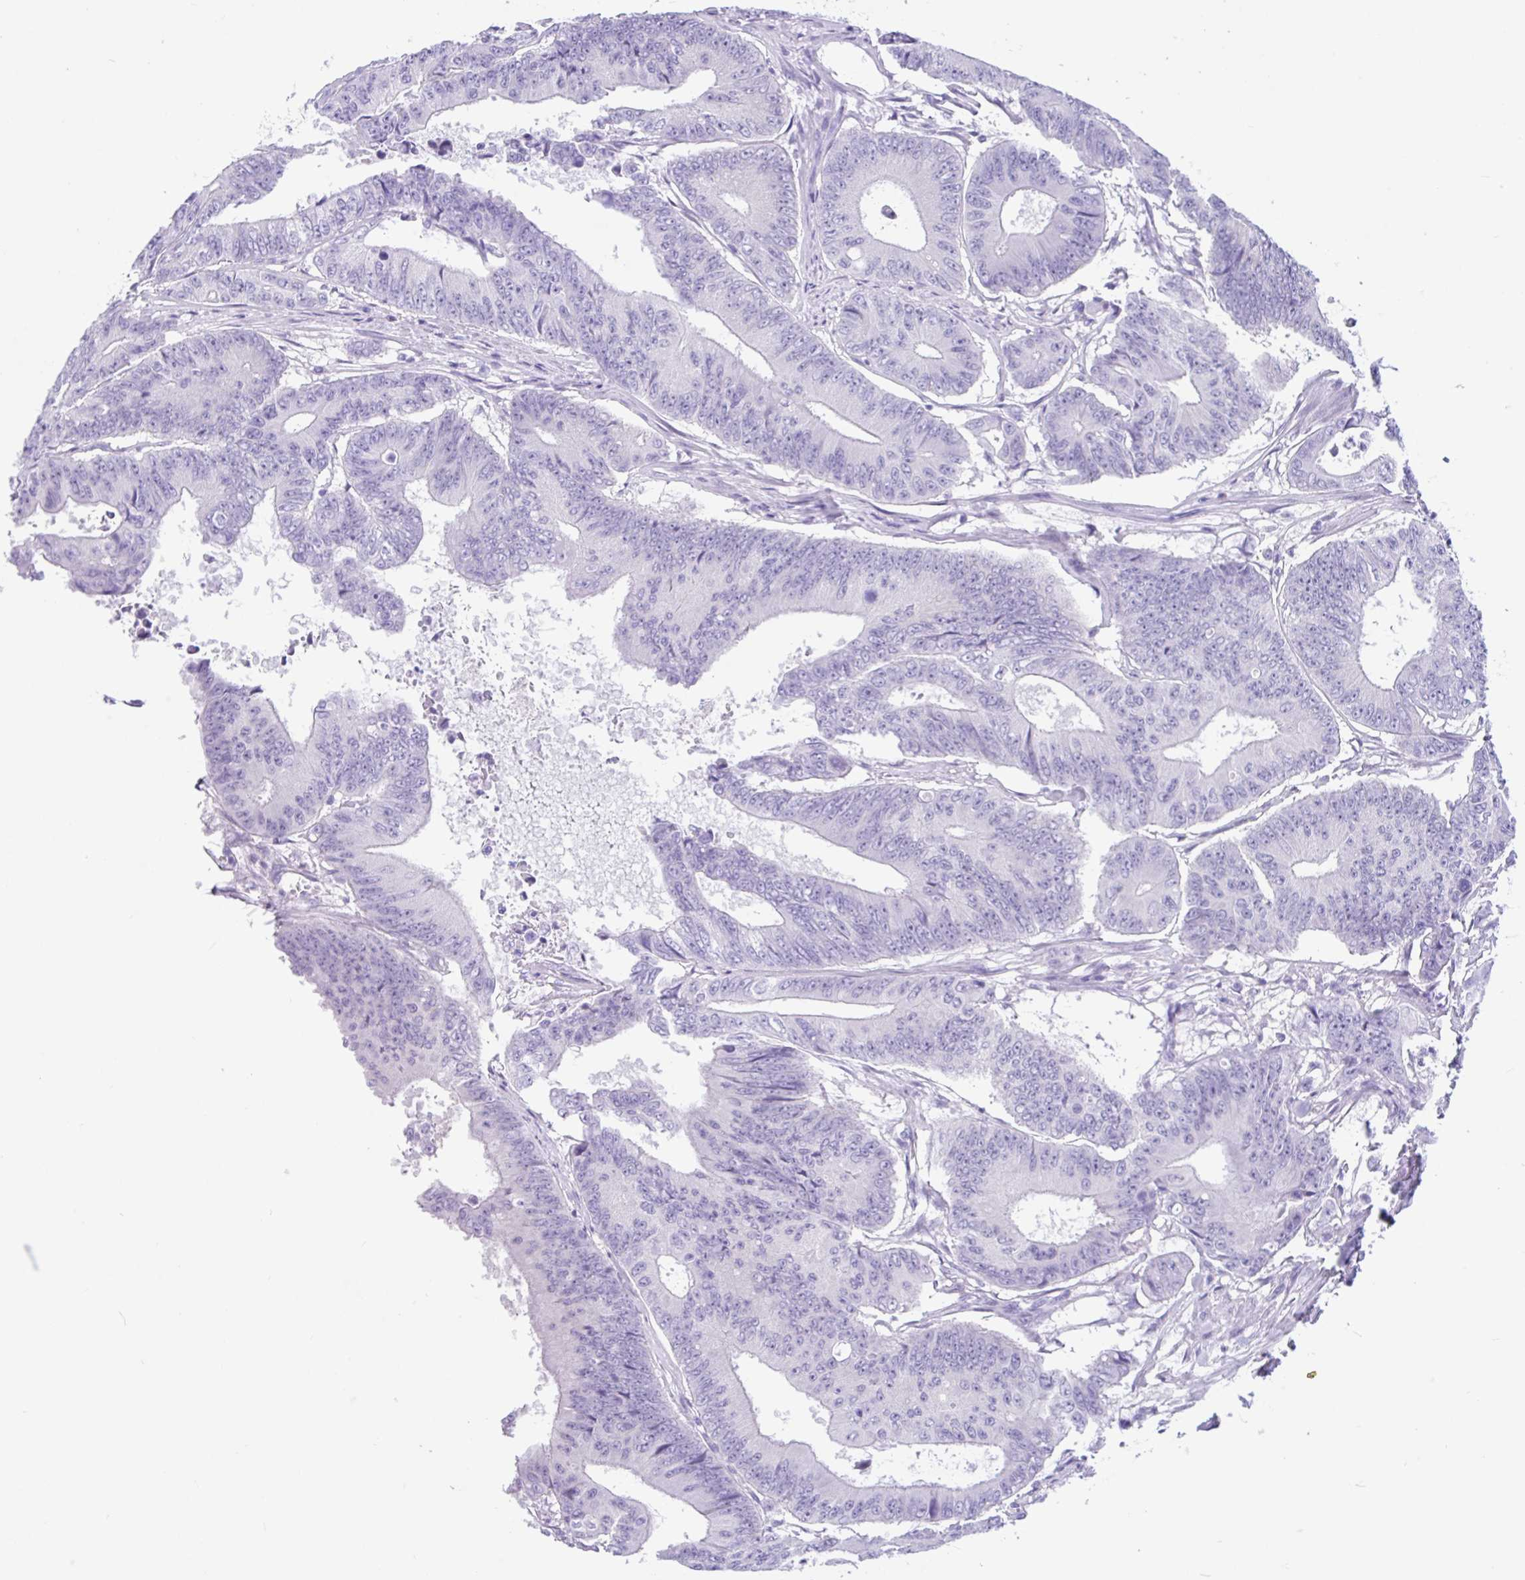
{"staining": {"intensity": "negative", "quantity": "none", "location": "none"}, "tissue": "colorectal cancer", "cell_type": "Tumor cells", "image_type": "cancer", "snomed": [{"axis": "morphology", "description": "Adenocarcinoma, NOS"}, {"axis": "topography", "description": "Colon"}], "caption": "Adenocarcinoma (colorectal) was stained to show a protein in brown. There is no significant positivity in tumor cells.", "gene": "OR4N4", "patient": {"sex": "female", "age": 48}}